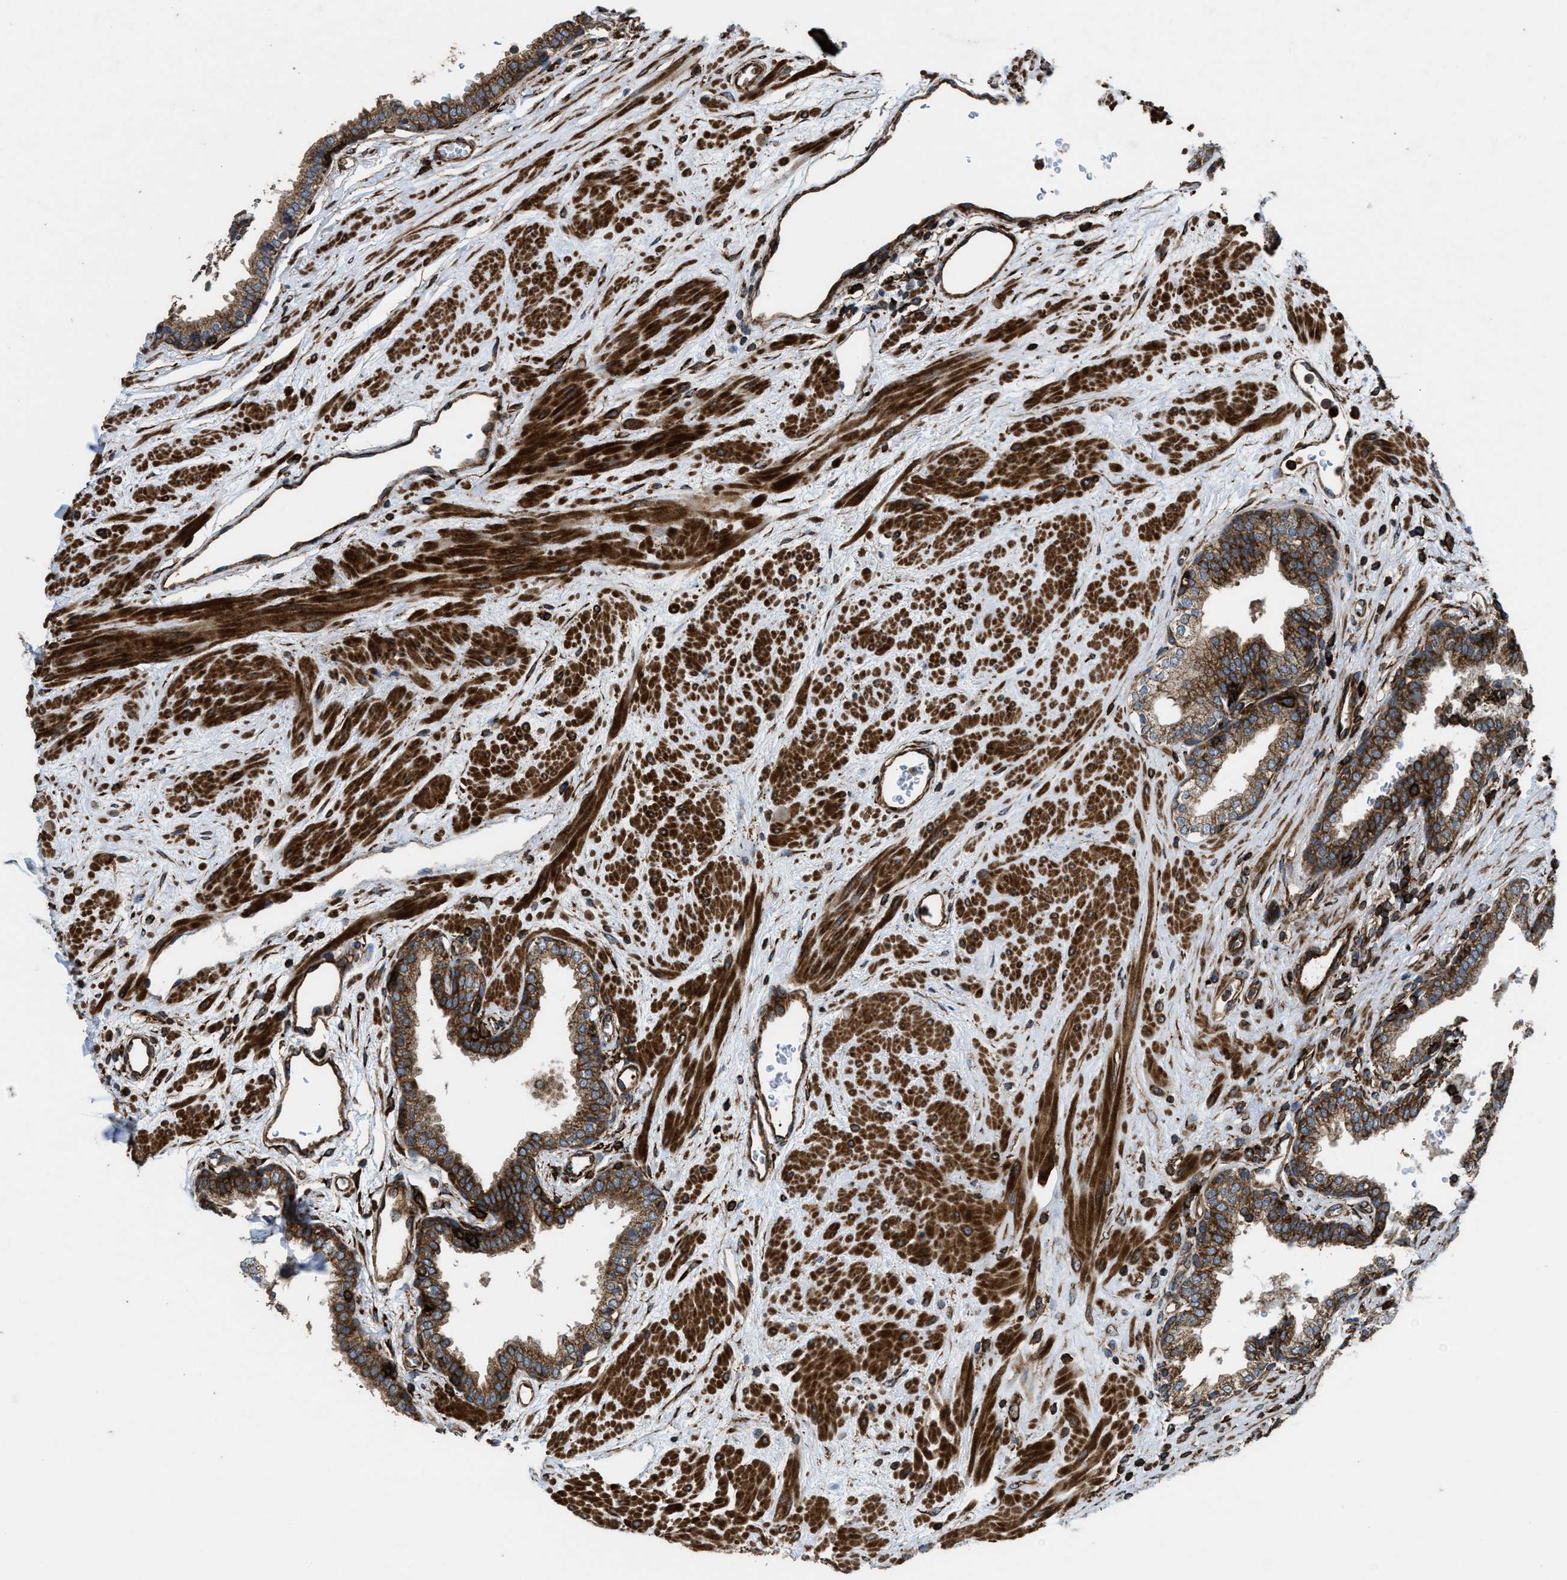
{"staining": {"intensity": "strong", "quantity": ">75%", "location": "cytoplasmic/membranous"}, "tissue": "prostate", "cell_type": "Glandular cells", "image_type": "normal", "snomed": [{"axis": "morphology", "description": "Normal tissue, NOS"}, {"axis": "topography", "description": "Prostate"}], "caption": "The photomicrograph demonstrates a brown stain indicating the presence of a protein in the cytoplasmic/membranous of glandular cells in prostate. The protein of interest is stained brown, and the nuclei are stained in blue (DAB IHC with brightfield microscopy, high magnification).", "gene": "EGLN1", "patient": {"sex": "male", "age": 51}}